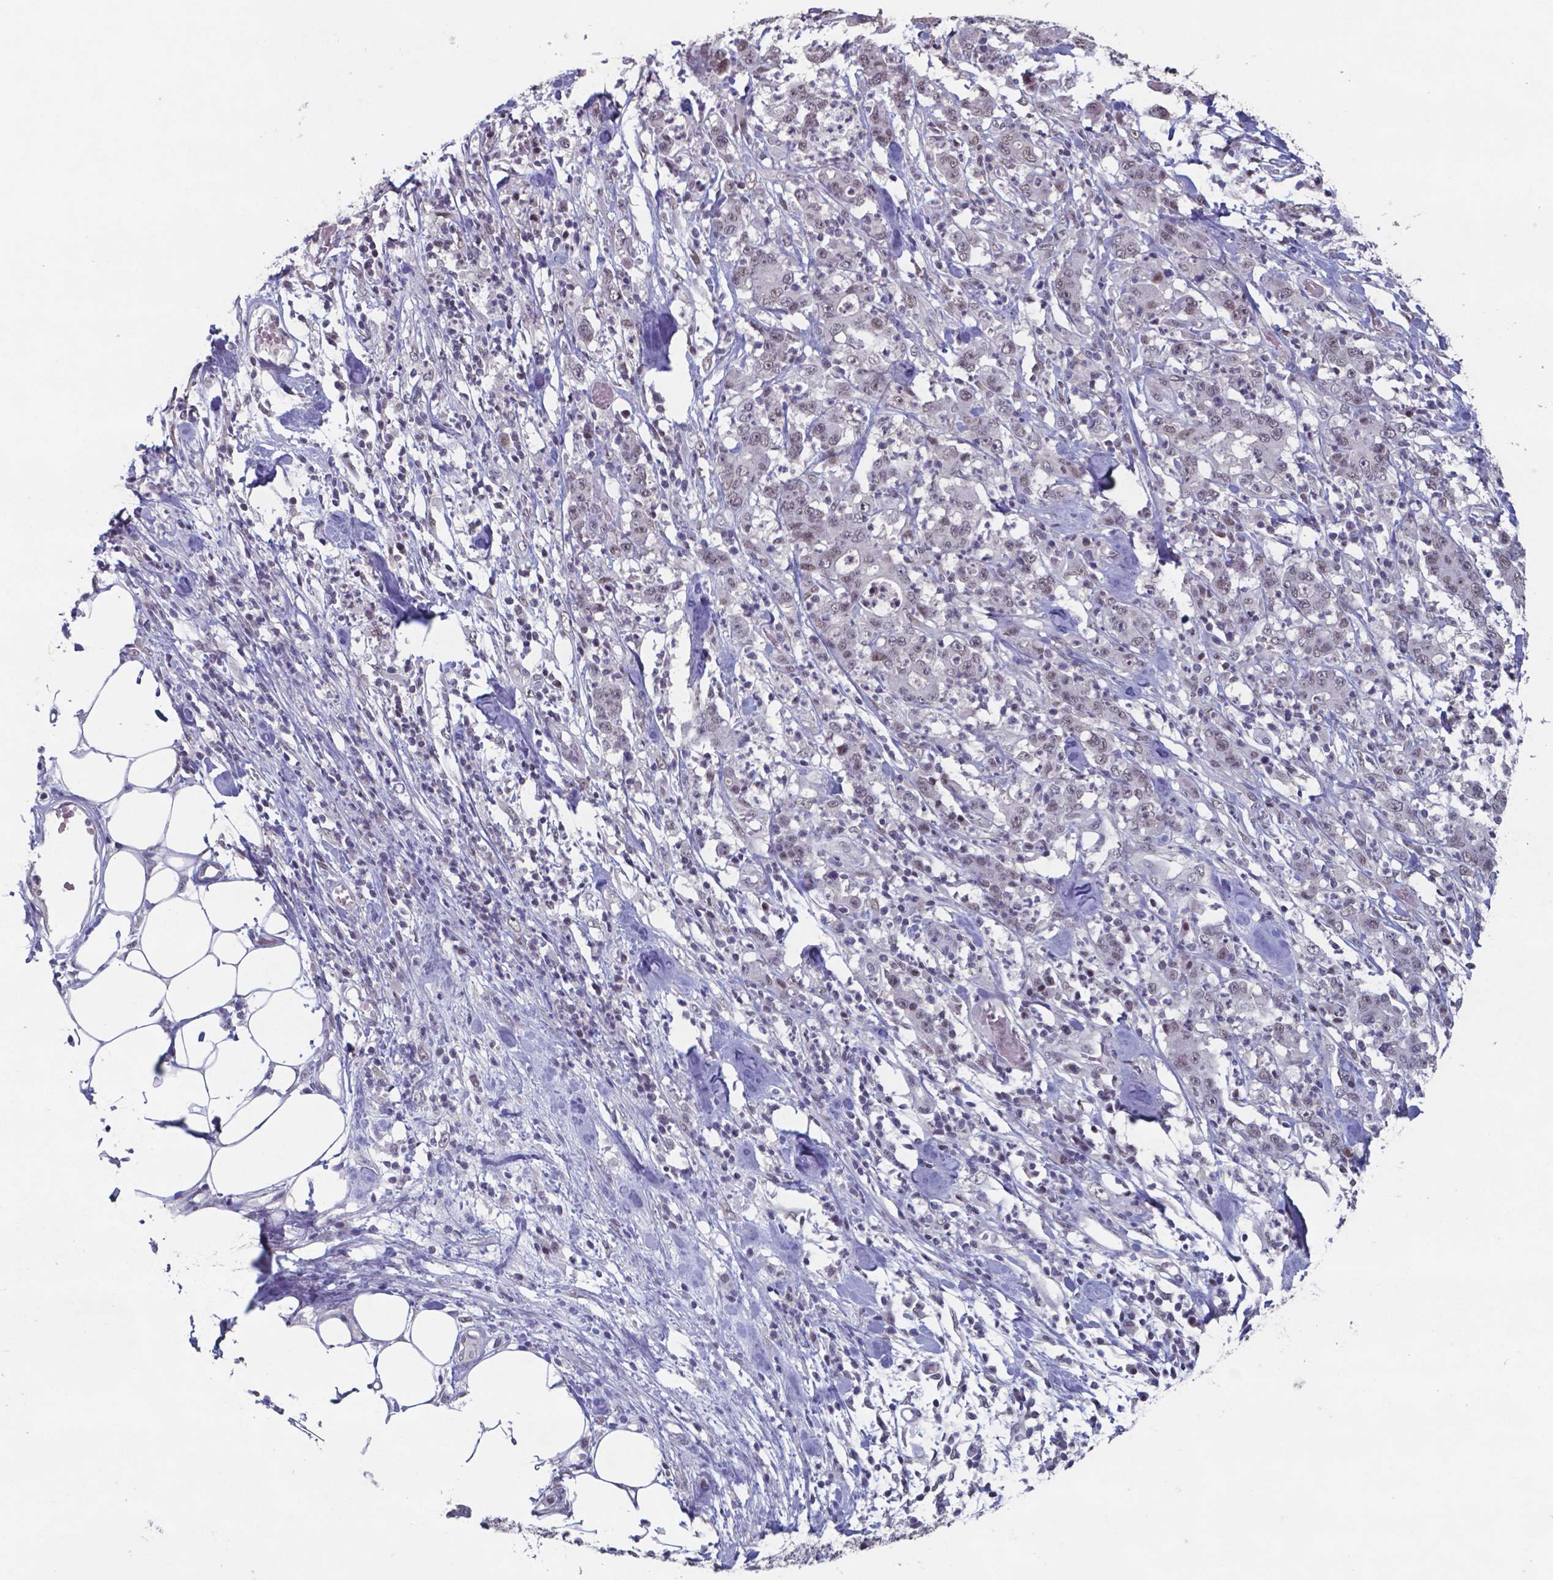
{"staining": {"intensity": "weak", "quantity": "25%-75%", "location": "nuclear"}, "tissue": "stomach cancer", "cell_type": "Tumor cells", "image_type": "cancer", "snomed": [{"axis": "morphology", "description": "Adenocarcinoma, NOS"}, {"axis": "topography", "description": "Stomach, upper"}], "caption": "Weak nuclear staining for a protein is present in about 25%-75% of tumor cells of stomach cancer using immunohistochemistry.", "gene": "UBA1", "patient": {"sex": "male", "age": 68}}